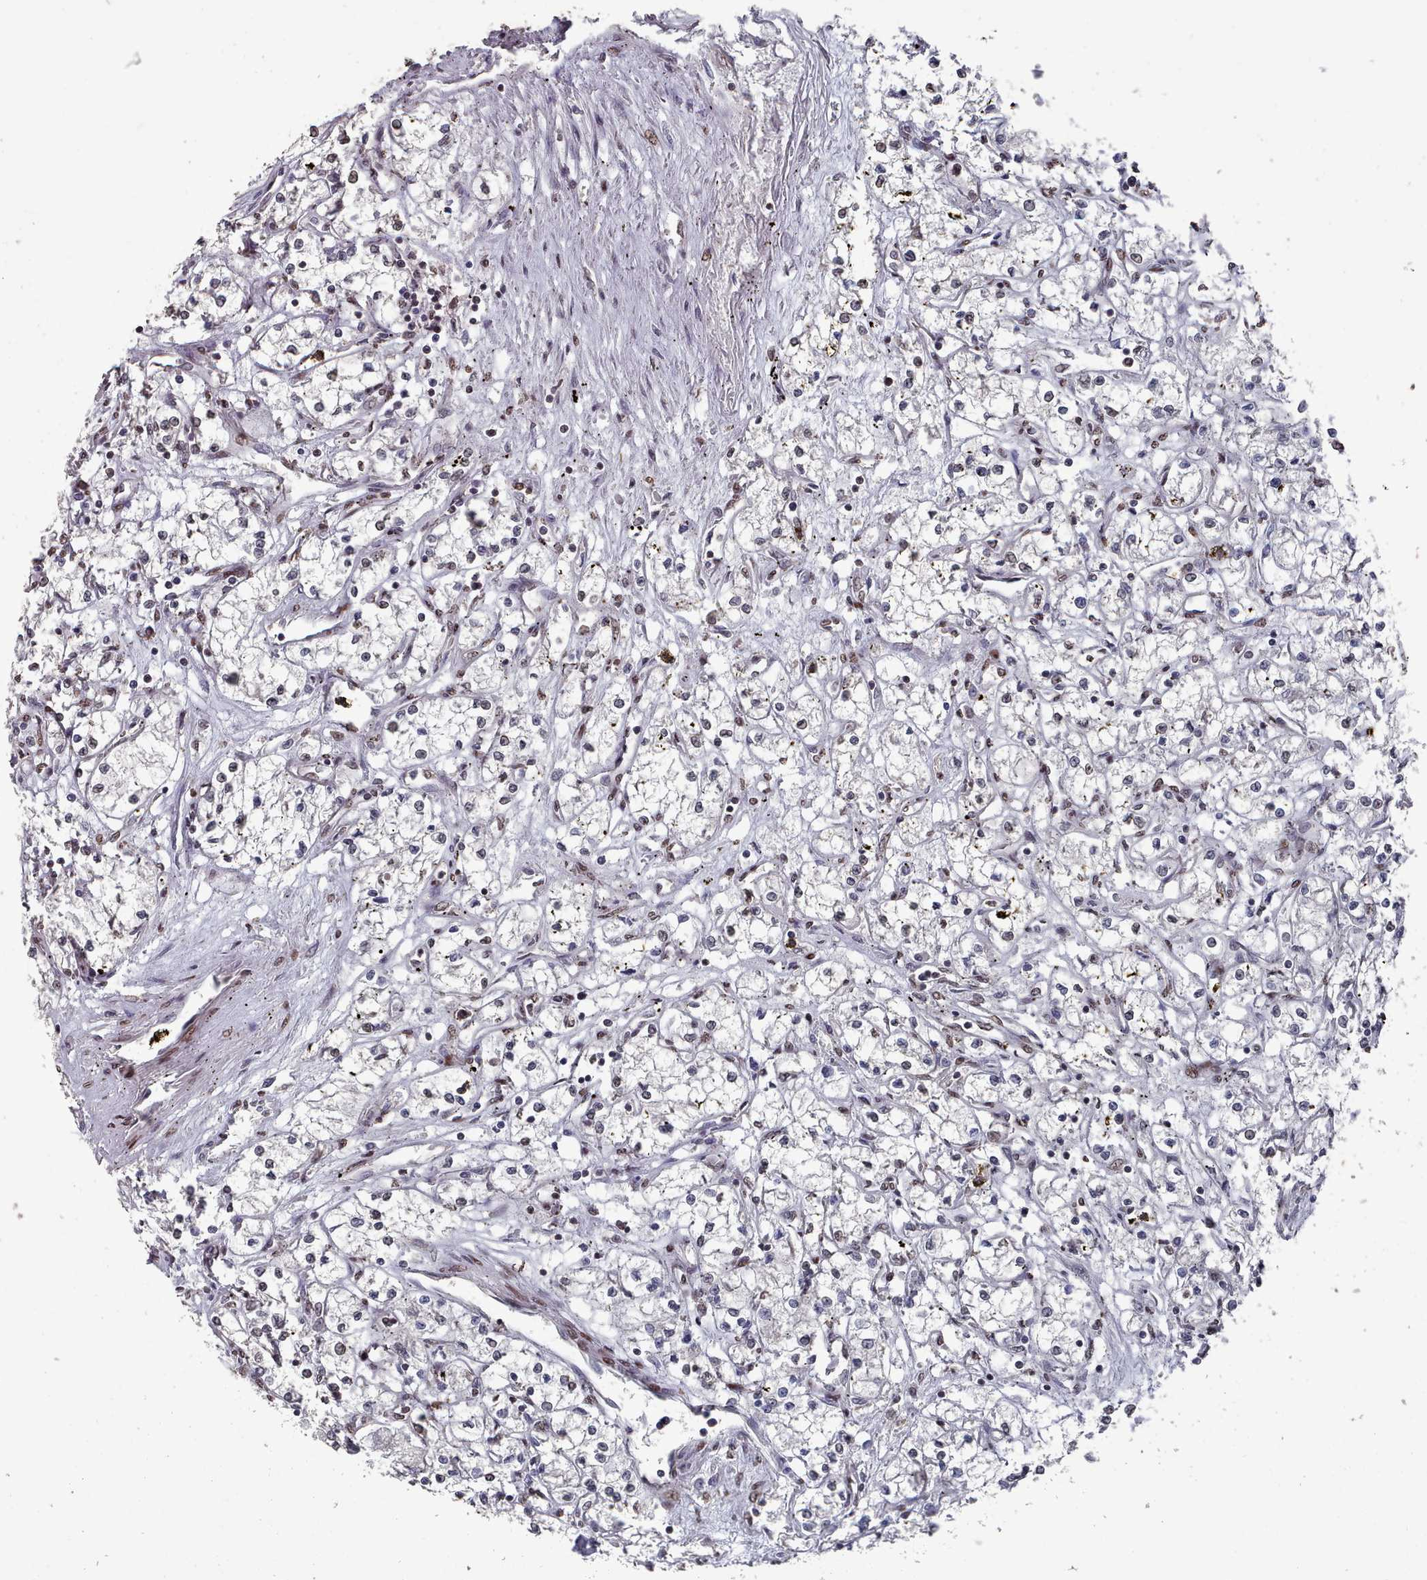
{"staining": {"intensity": "negative", "quantity": "none", "location": "none"}, "tissue": "renal cancer", "cell_type": "Tumor cells", "image_type": "cancer", "snomed": [{"axis": "morphology", "description": "Adenocarcinoma, NOS"}, {"axis": "topography", "description": "Kidney"}], "caption": "Histopathology image shows no significant protein positivity in tumor cells of renal cancer (adenocarcinoma).", "gene": "PNRC2", "patient": {"sex": "male", "age": 59}}